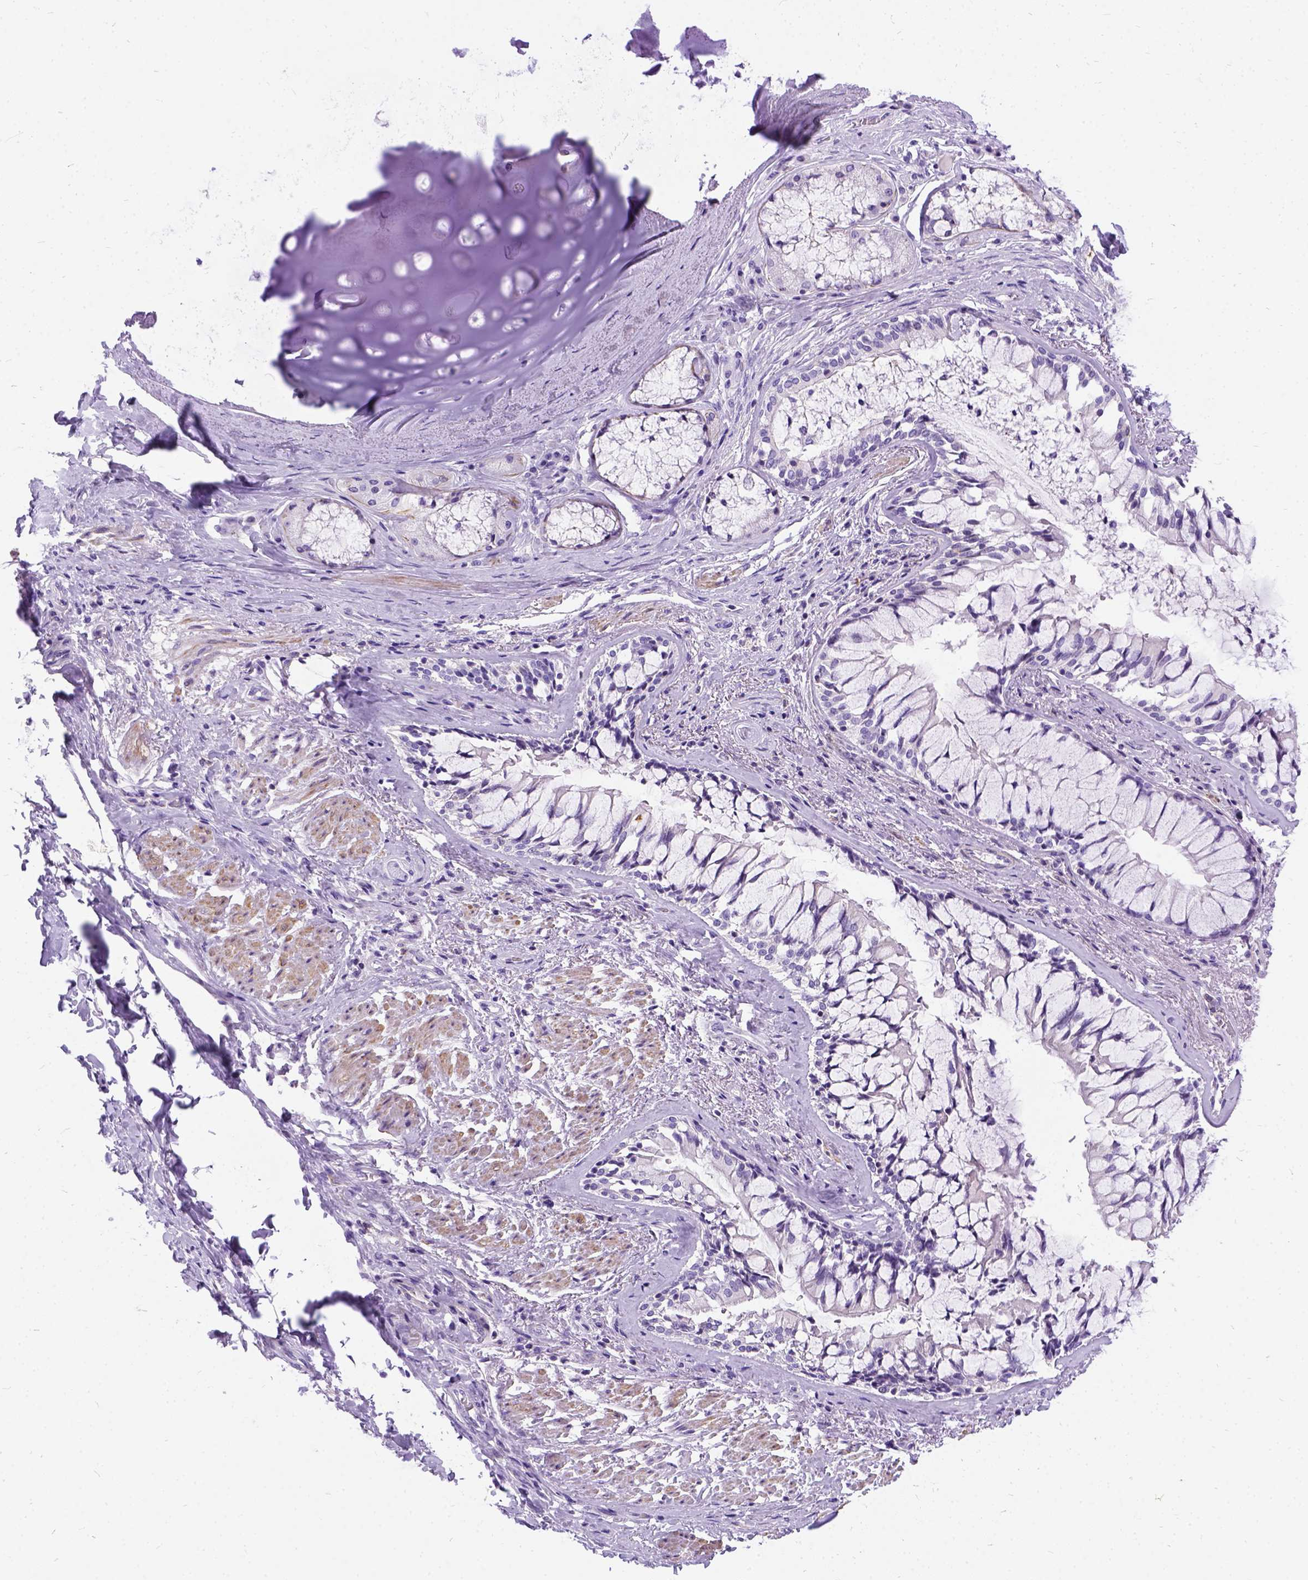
{"staining": {"intensity": "negative", "quantity": "none", "location": "none"}, "tissue": "adipose tissue", "cell_type": "Adipocytes", "image_type": "normal", "snomed": [{"axis": "morphology", "description": "Normal tissue, NOS"}, {"axis": "topography", "description": "Cartilage tissue"}, {"axis": "topography", "description": "Bronchus"}], "caption": "Image shows no protein staining in adipocytes of unremarkable adipose tissue. (Brightfield microscopy of DAB (3,3'-diaminobenzidine) IHC at high magnification).", "gene": "ENSG00000254979", "patient": {"sex": "male", "age": 64}}